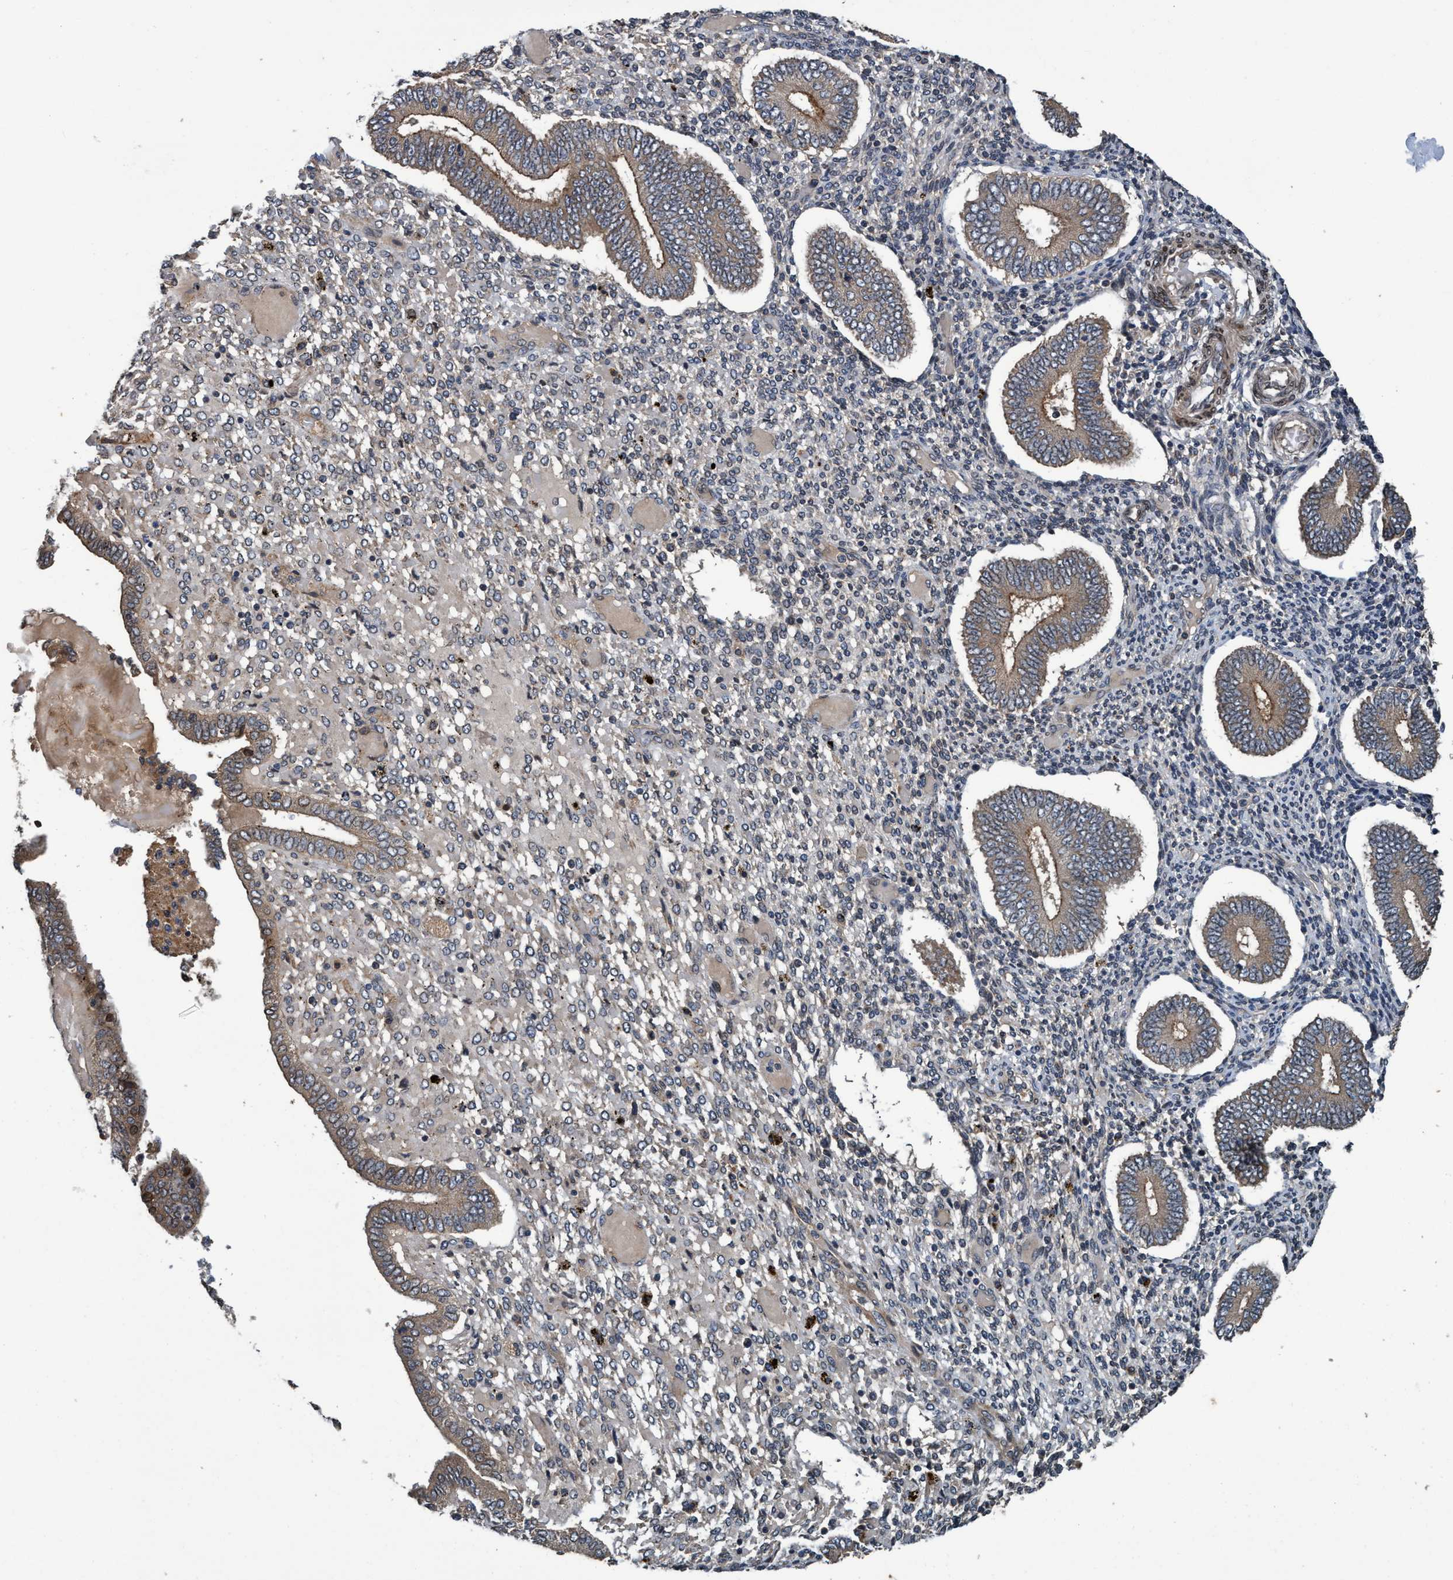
{"staining": {"intensity": "weak", "quantity": "<25%", "location": "cytoplasmic/membranous"}, "tissue": "endometrium", "cell_type": "Cells in endometrial stroma", "image_type": "normal", "snomed": [{"axis": "morphology", "description": "Normal tissue, NOS"}, {"axis": "topography", "description": "Endometrium"}], "caption": "A high-resolution histopathology image shows immunohistochemistry (IHC) staining of benign endometrium, which reveals no significant staining in cells in endometrial stroma.", "gene": "MACC1", "patient": {"sex": "female", "age": 42}}